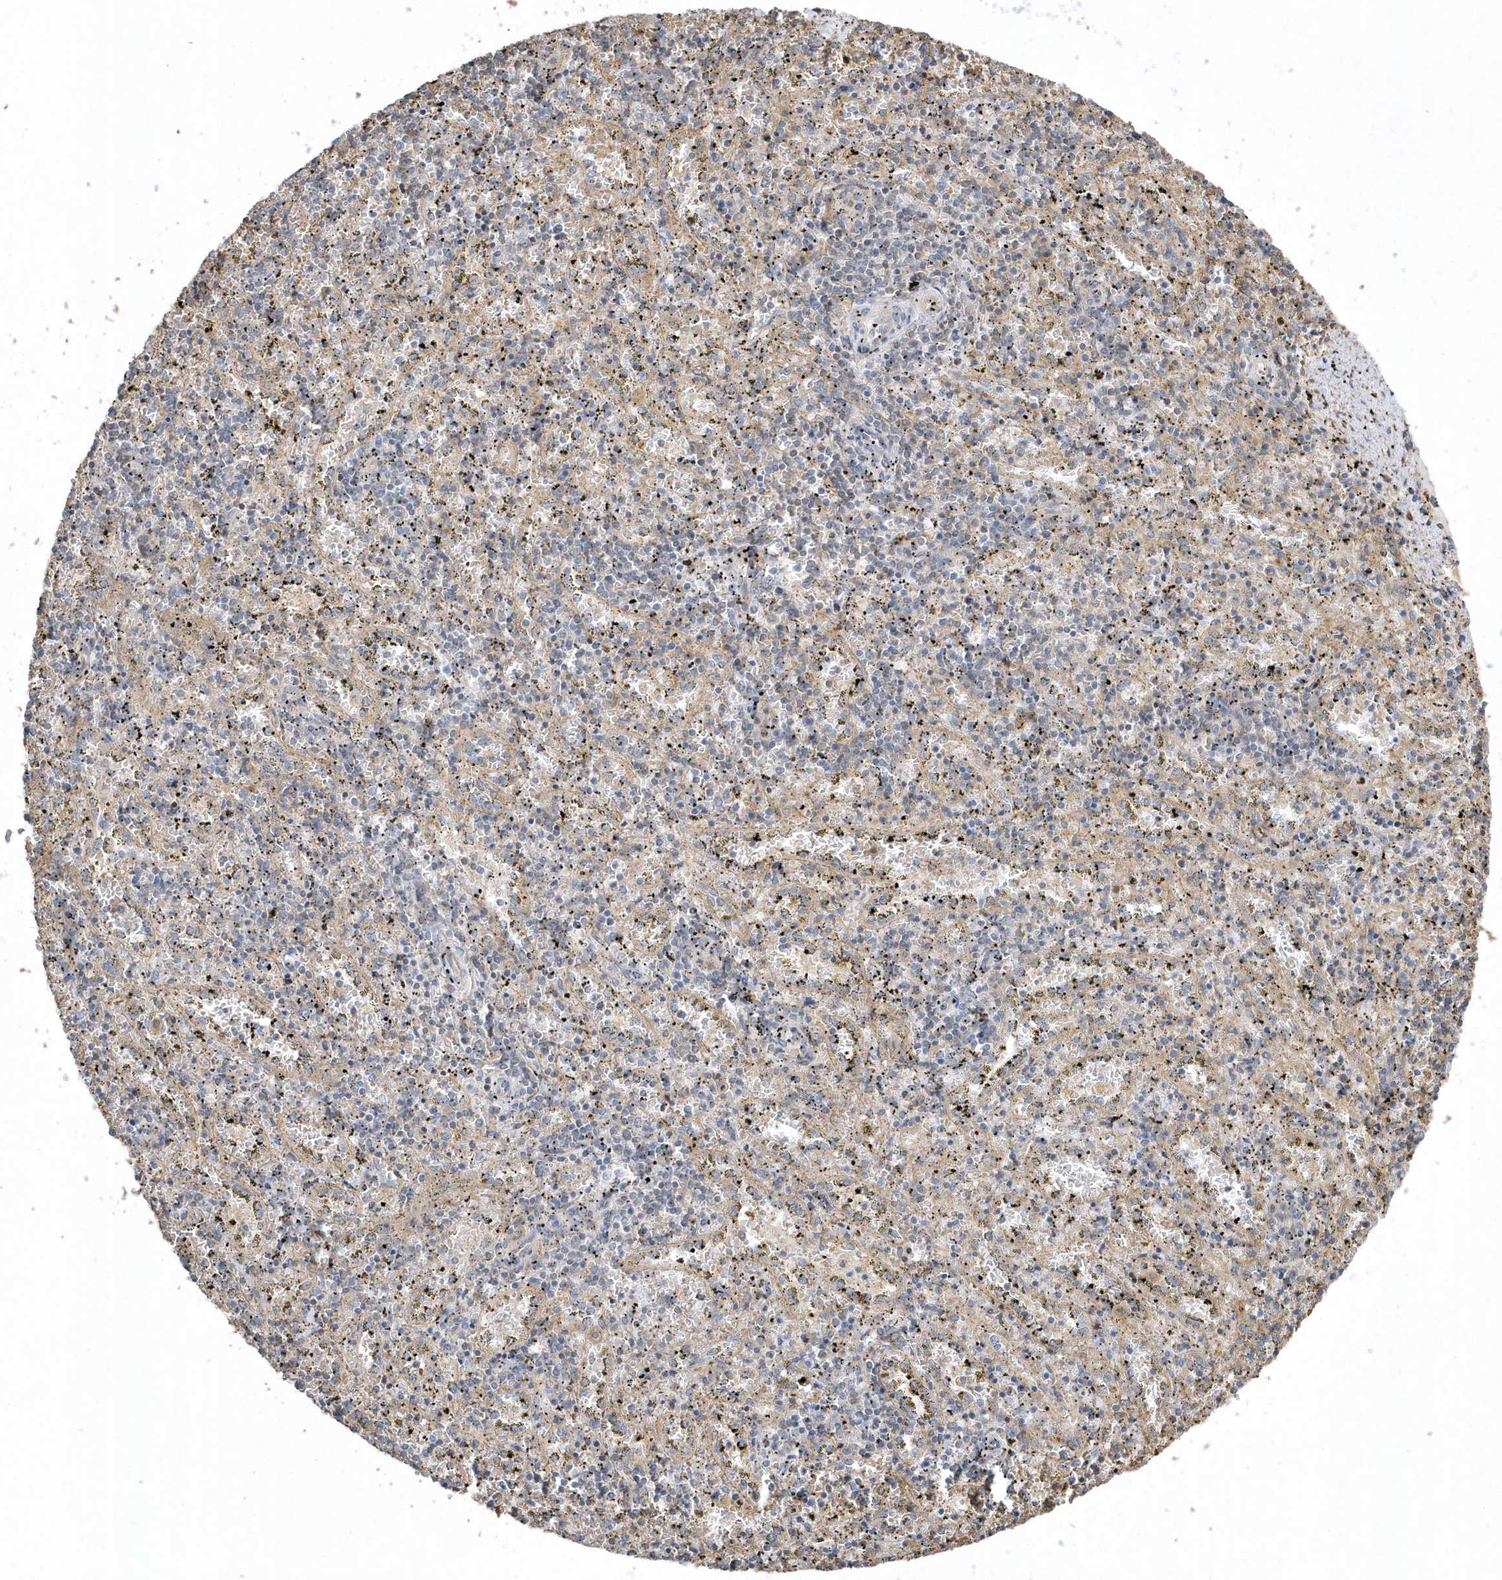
{"staining": {"intensity": "negative", "quantity": "none", "location": "none"}, "tissue": "spleen", "cell_type": "Cells in red pulp", "image_type": "normal", "snomed": [{"axis": "morphology", "description": "Normal tissue, NOS"}, {"axis": "topography", "description": "Spleen"}], "caption": "Immunohistochemistry micrograph of benign spleen stained for a protein (brown), which displays no positivity in cells in red pulp. Nuclei are stained in blue.", "gene": "SENP8", "patient": {"sex": "male", "age": 11}}